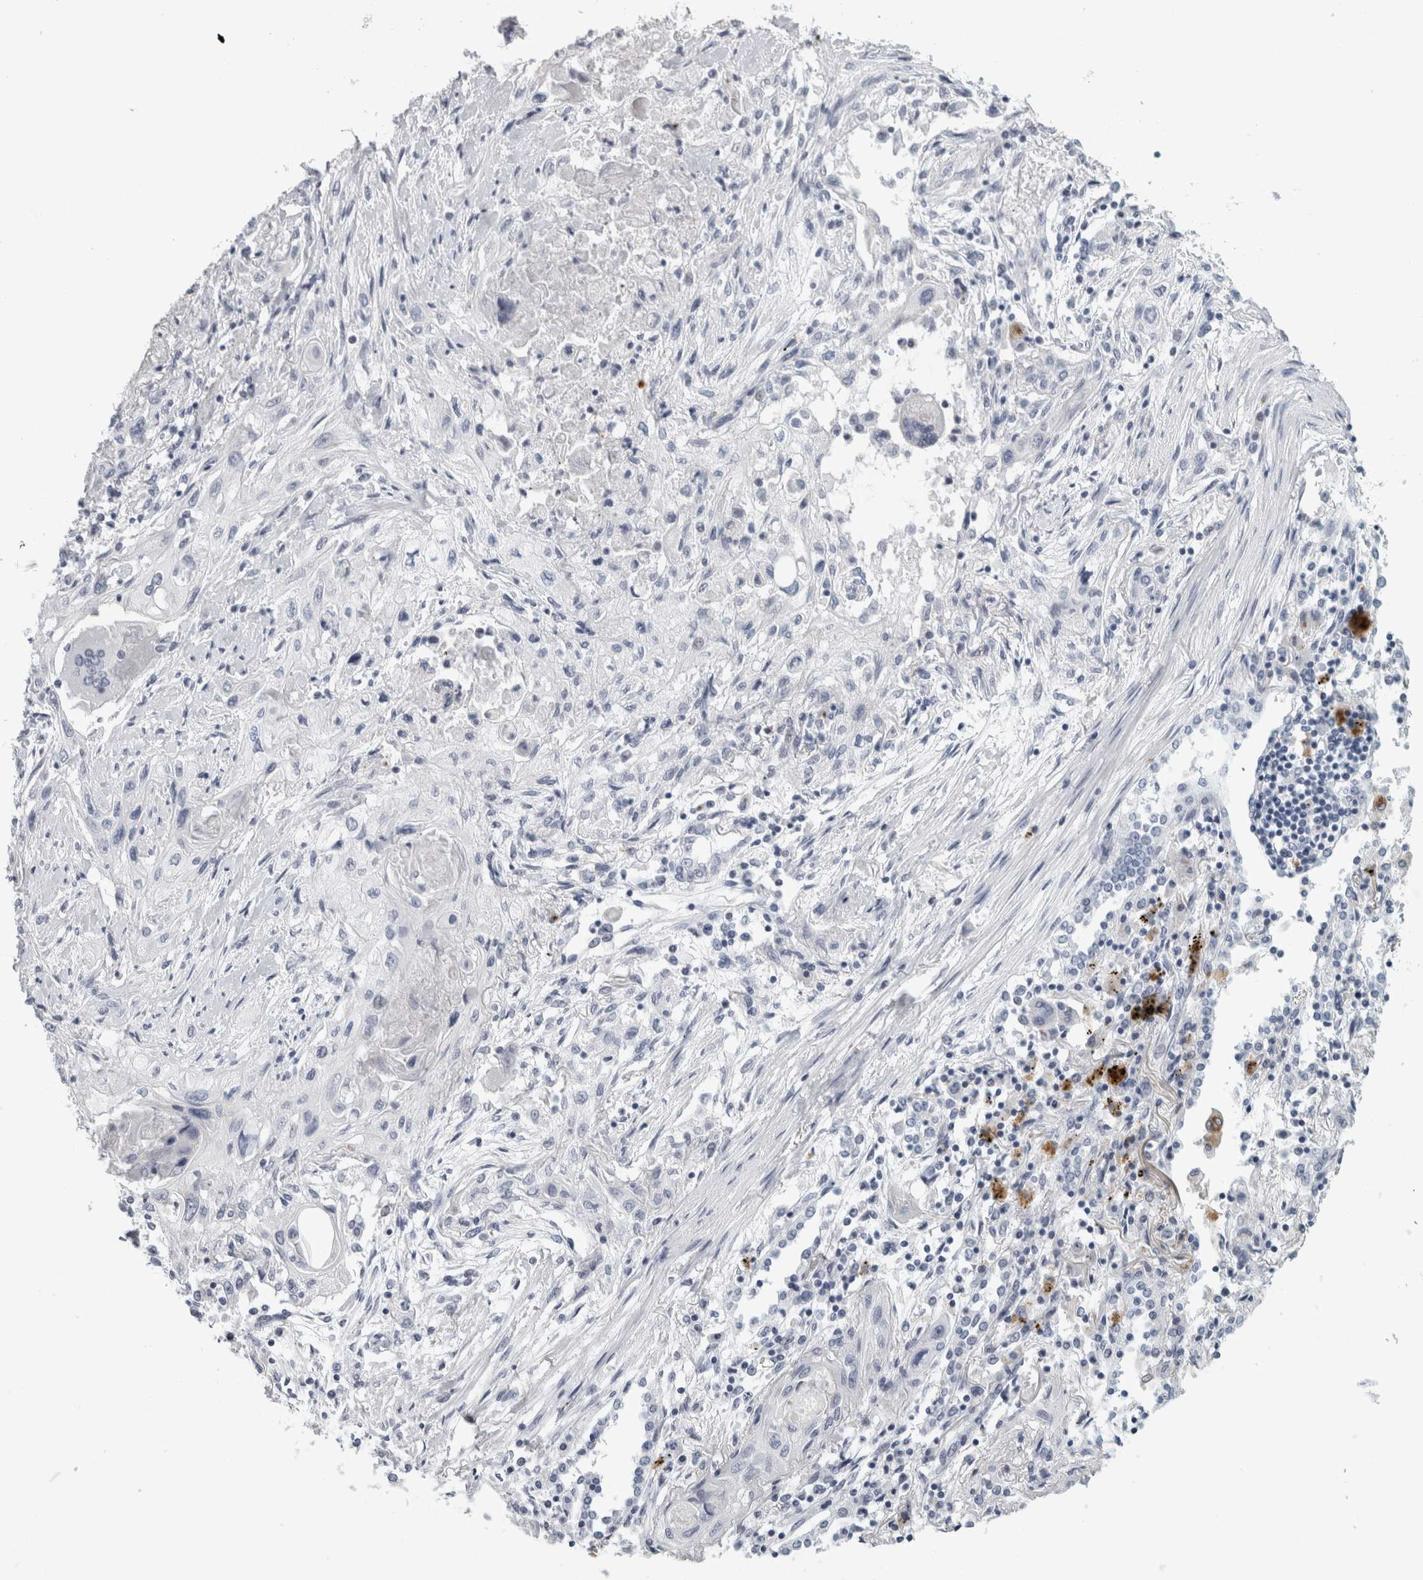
{"staining": {"intensity": "negative", "quantity": "none", "location": "none"}, "tissue": "lung cancer", "cell_type": "Tumor cells", "image_type": "cancer", "snomed": [{"axis": "morphology", "description": "Squamous cell carcinoma, NOS"}, {"axis": "topography", "description": "Lung"}], "caption": "High magnification brightfield microscopy of lung cancer stained with DAB (brown) and counterstained with hematoxylin (blue): tumor cells show no significant expression.", "gene": "CPE", "patient": {"sex": "female", "age": 47}}